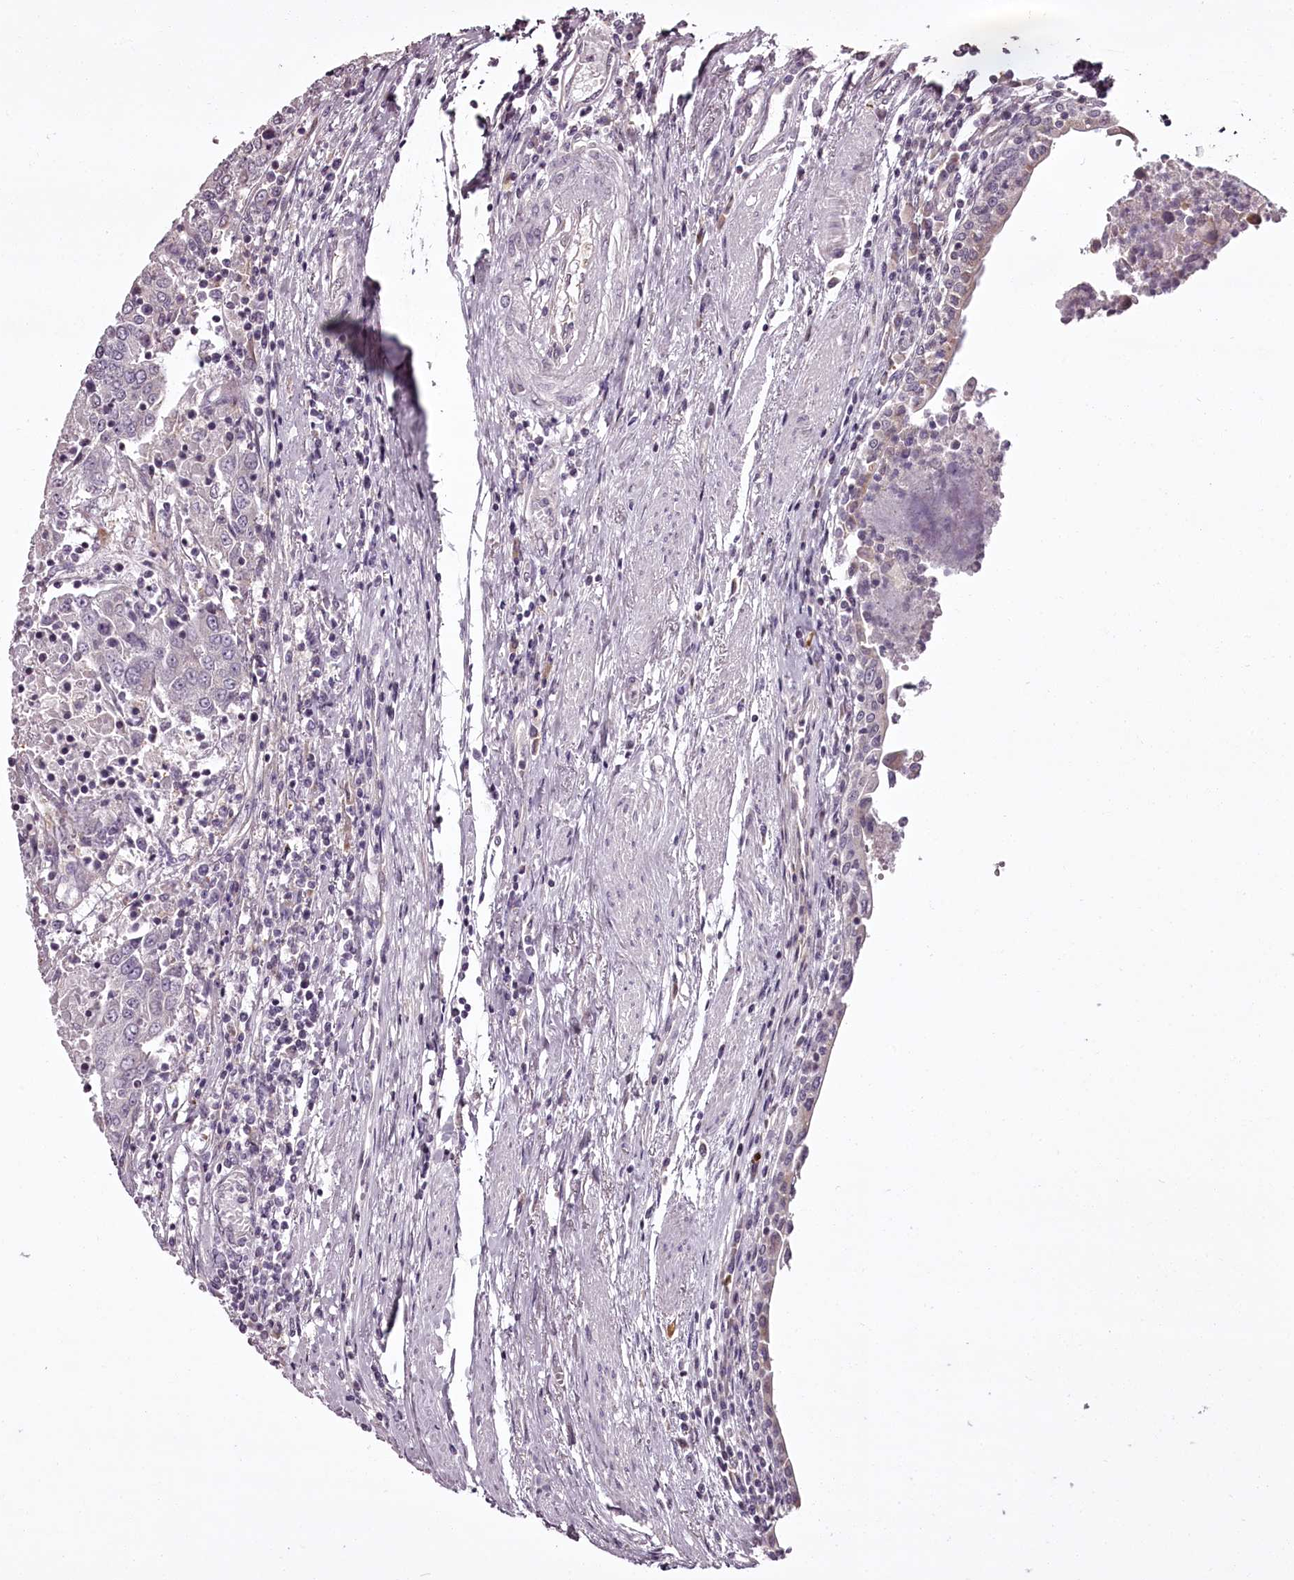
{"staining": {"intensity": "negative", "quantity": "none", "location": "none"}, "tissue": "urothelial cancer", "cell_type": "Tumor cells", "image_type": "cancer", "snomed": [{"axis": "morphology", "description": "Urothelial carcinoma, High grade"}, {"axis": "topography", "description": "Urinary bladder"}], "caption": "High power microscopy histopathology image of an IHC micrograph of urothelial cancer, revealing no significant staining in tumor cells.", "gene": "CCDC92", "patient": {"sex": "female", "age": 85}}